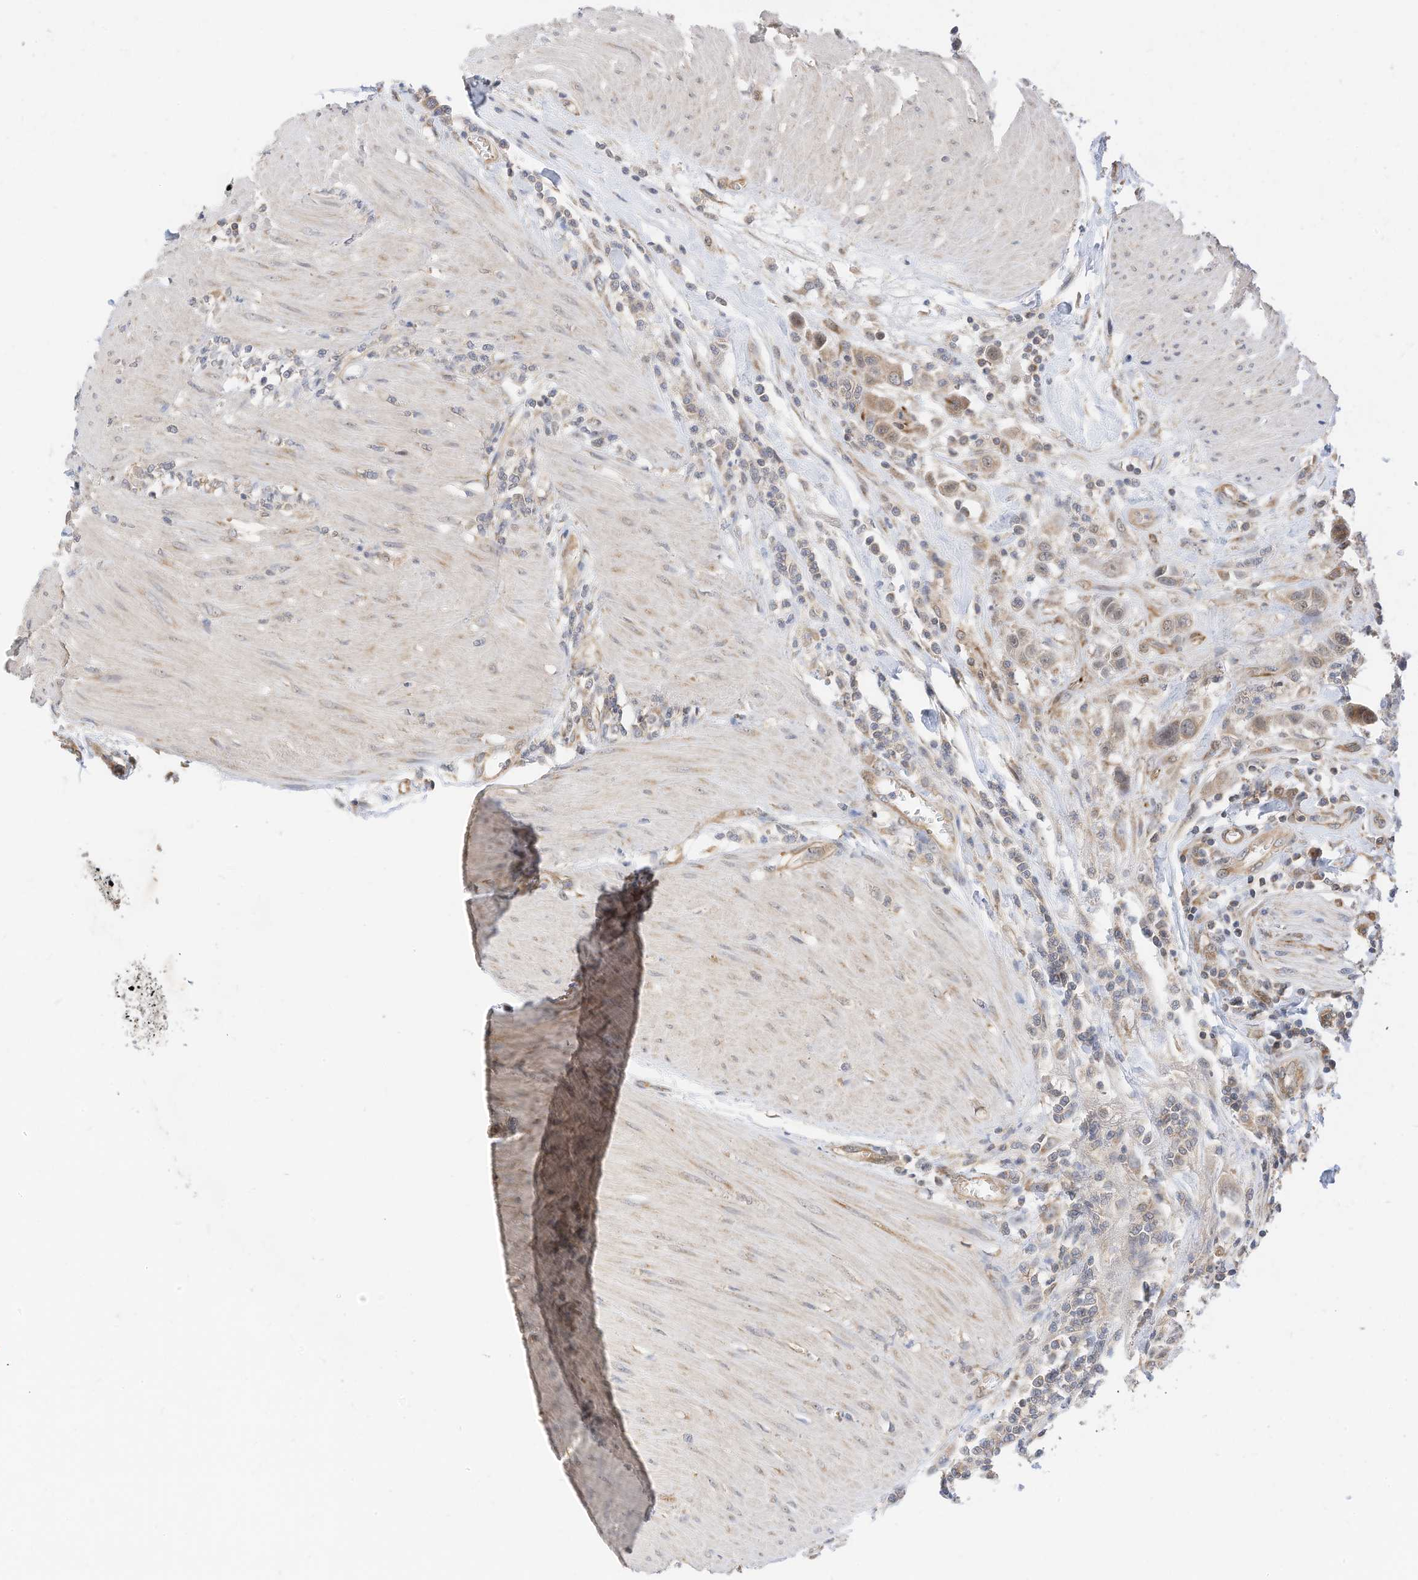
{"staining": {"intensity": "weak", "quantity": "<25%", "location": "cytoplasmic/membranous"}, "tissue": "urothelial cancer", "cell_type": "Tumor cells", "image_type": "cancer", "snomed": [{"axis": "morphology", "description": "Urothelial carcinoma, High grade"}, {"axis": "topography", "description": "Urinary bladder"}], "caption": "The photomicrograph displays no staining of tumor cells in high-grade urothelial carcinoma. (Stains: DAB (3,3'-diaminobenzidine) immunohistochemistry with hematoxylin counter stain, Microscopy: brightfield microscopy at high magnification).", "gene": "METTL6", "patient": {"sex": "male", "age": 50}}